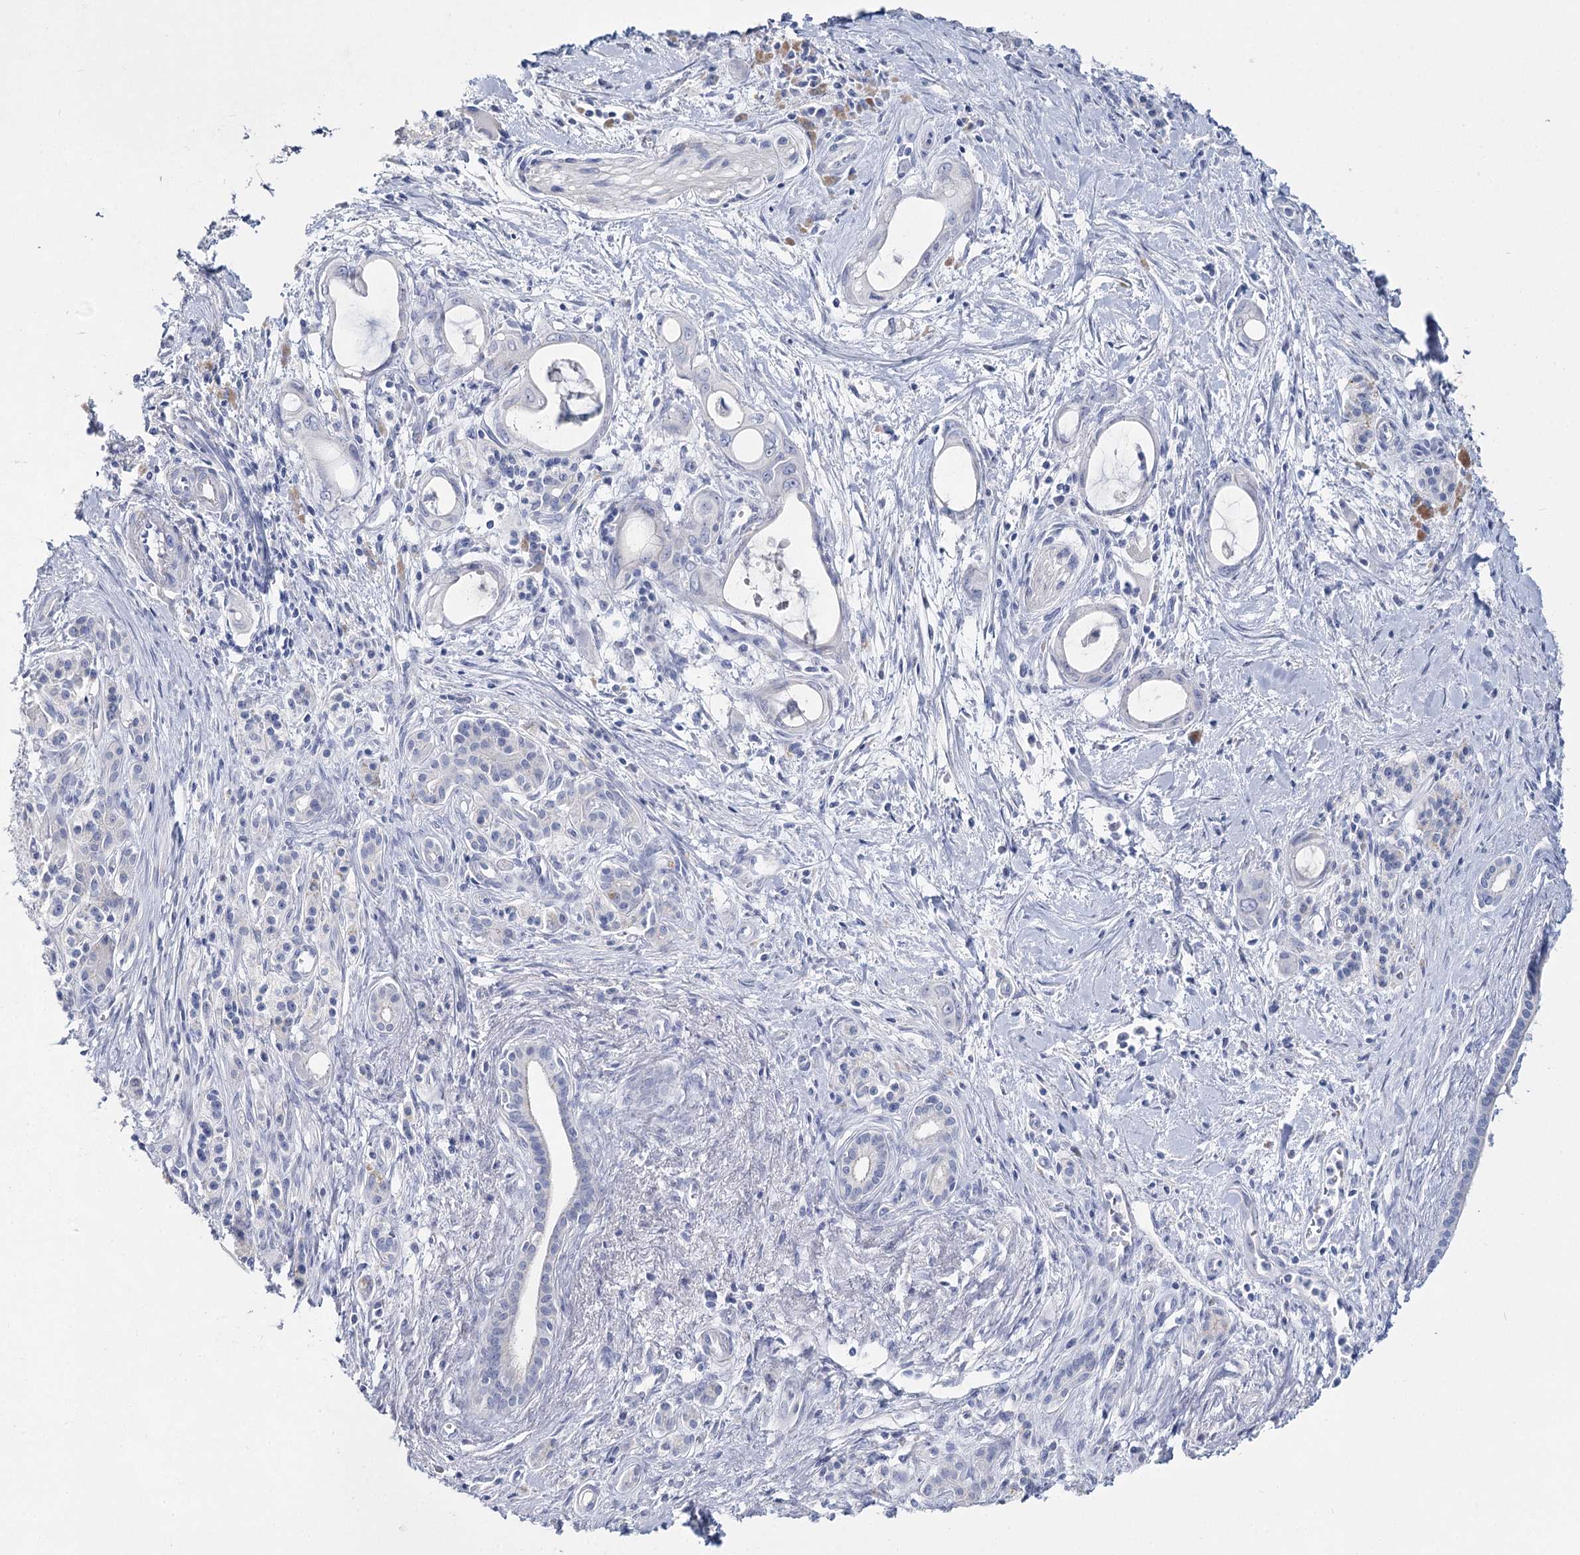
{"staining": {"intensity": "negative", "quantity": "none", "location": "none"}, "tissue": "pancreatic cancer", "cell_type": "Tumor cells", "image_type": "cancer", "snomed": [{"axis": "morphology", "description": "Adenocarcinoma, NOS"}, {"axis": "topography", "description": "Pancreas"}], "caption": "High power microscopy micrograph of an immunohistochemistry (IHC) histopathology image of pancreatic adenocarcinoma, revealing no significant expression in tumor cells. Brightfield microscopy of IHC stained with DAB (3,3'-diaminobenzidine) (brown) and hematoxylin (blue), captured at high magnification.", "gene": "SLC17A2", "patient": {"sex": "male", "age": 72}}